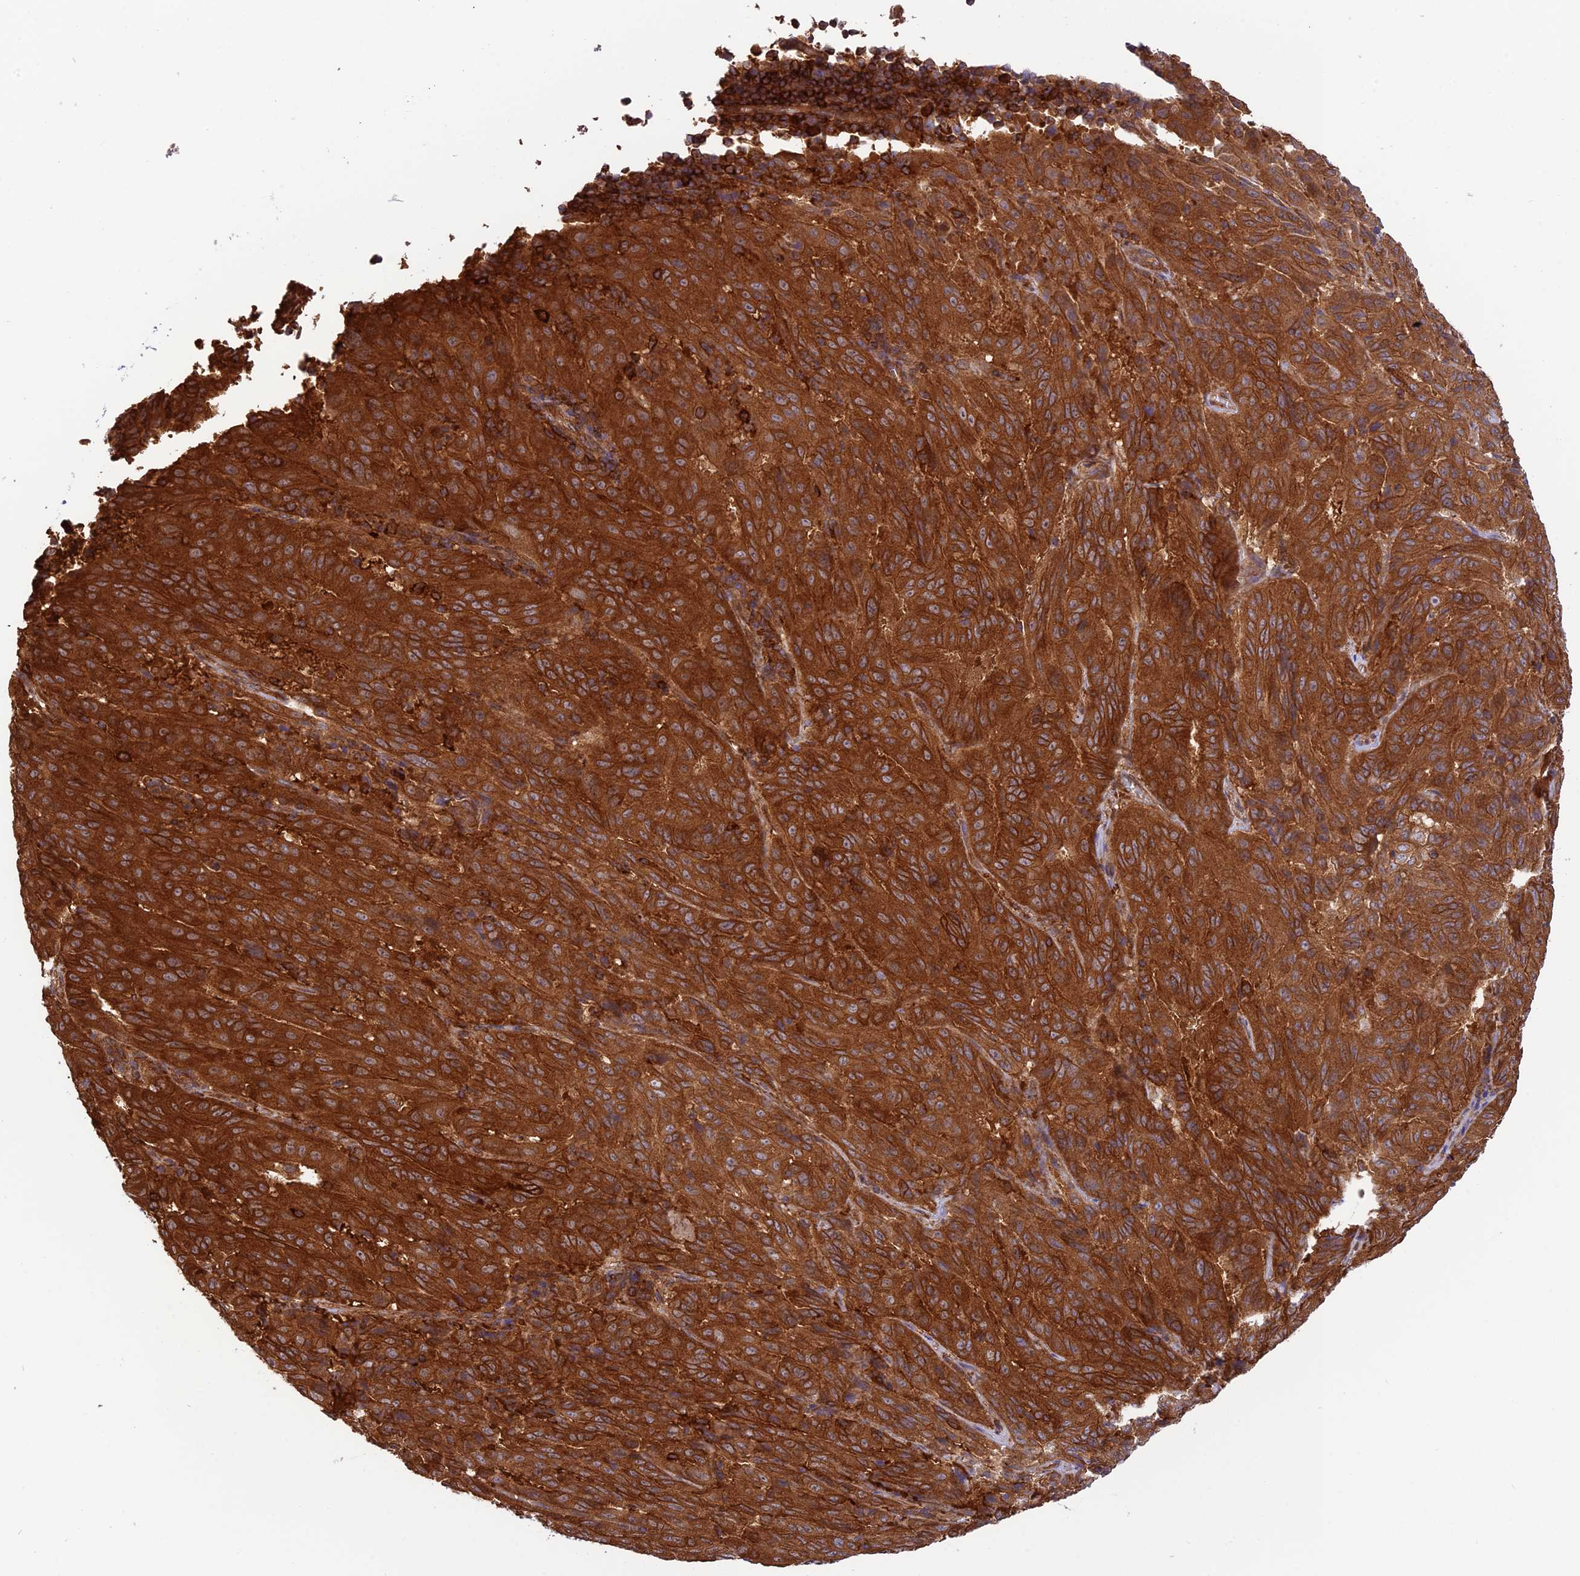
{"staining": {"intensity": "strong", "quantity": ">75%", "location": "cytoplasmic/membranous"}, "tissue": "pancreatic cancer", "cell_type": "Tumor cells", "image_type": "cancer", "snomed": [{"axis": "morphology", "description": "Adenocarcinoma, NOS"}, {"axis": "topography", "description": "Pancreas"}], "caption": "Immunohistochemical staining of pancreatic adenocarcinoma exhibits high levels of strong cytoplasmic/membranous positivity in approximately >75% of tumor cells.", "gene": "EVI5L", "patient": {"sex": "male", "age": 63}}